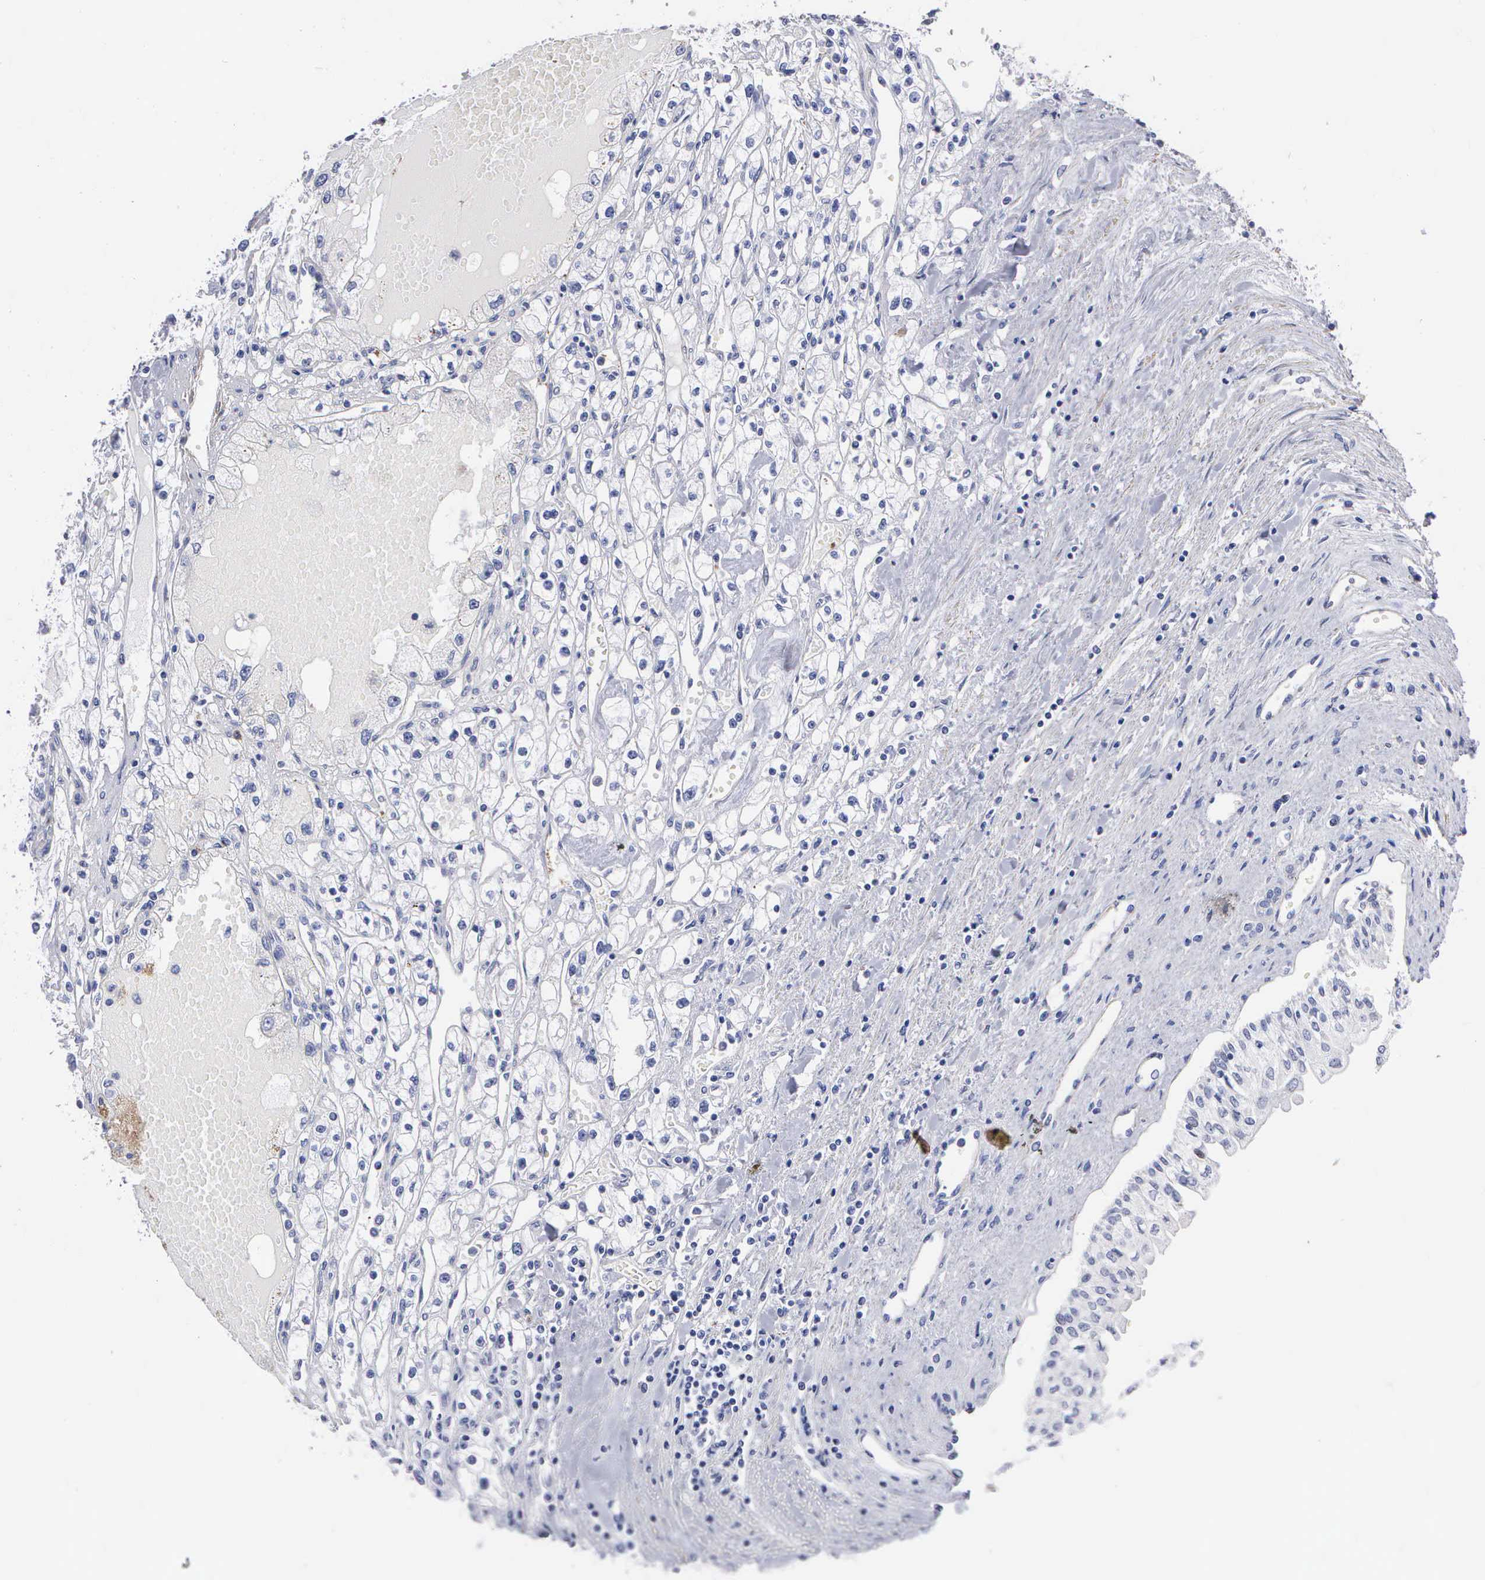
{"staining": {"intensity": "negative", "quantity": "none", "location": "none"}, "tissue": "renal cancer", "cell_type": "Tumor cells", "image_type": "cancer", "snomed": [{"axis": "morphology", "description": "Adenocarcinoma, NOS"}, {"axis": "topography", "description": "Kidney"}], "caption": "Histopathology image shows no protein staining in tumor cells of renal adenocarcinoma tissue. (Brightfield microscopy of DAB (3,3'-diaminobenzidine) immunohistochemistry (IHC) at high magnification).", "gene": "ELFN2", "patient": {"sex": "male", "age": 56}}